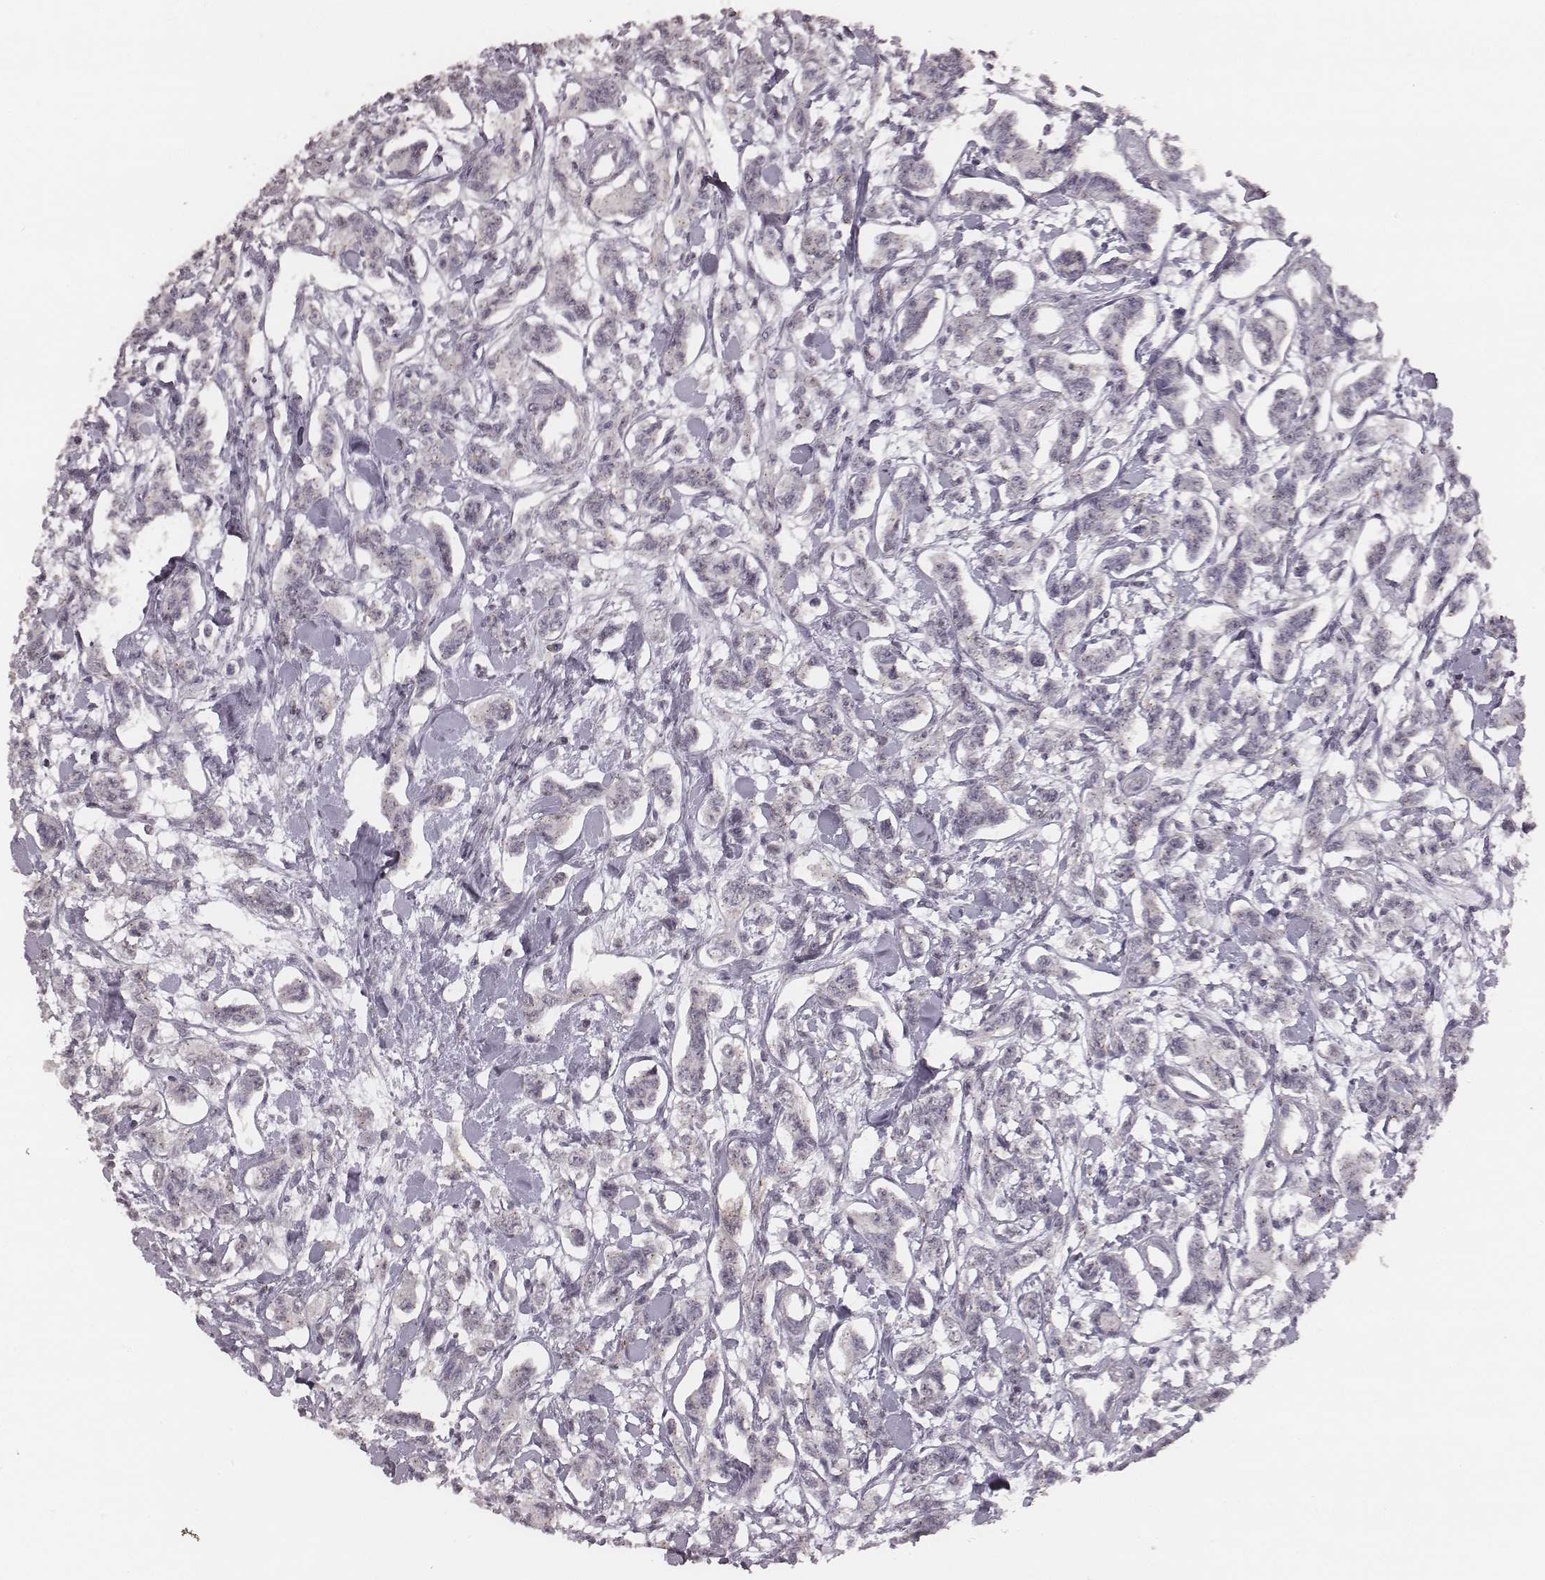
{"staining": {"intensity": "negative", "quantity": "none", "location": "none"}, "tissue": "carcinoid", "cell_type": "Tumor cells", "image_type": "cancer", "snomed": [{"axis": "morphology", "description": "Carcinoid, malignant, NOS"}, {"axis": "topography", "description": "Kidney"}], "caption": "This is an IHC histopathology image of human carcinoid. There is no expression in tumor cells.", "gene": "SLC7A4", "patient": {"sex": "female", "age": 41}}